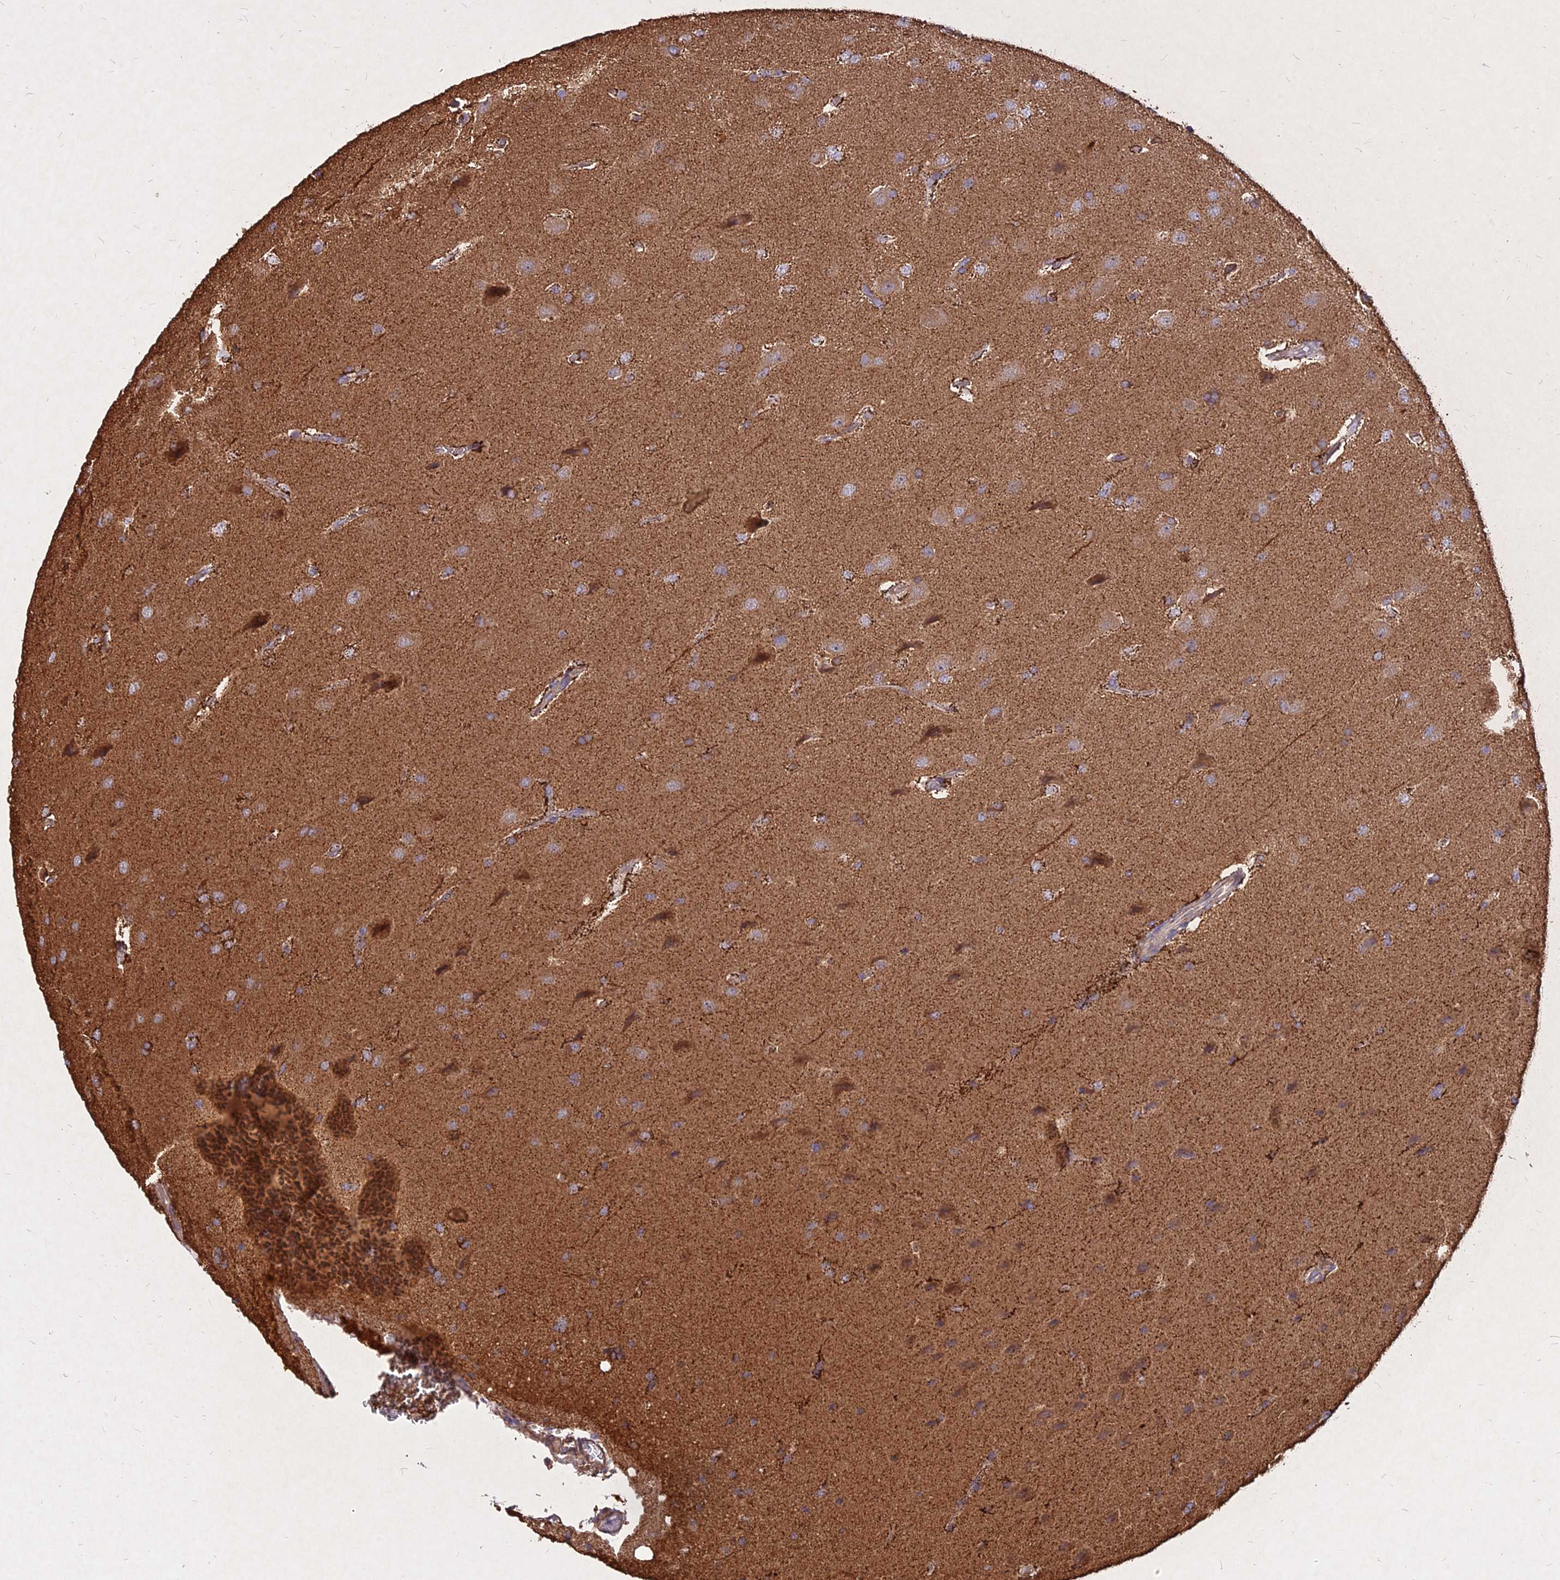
{"staining": {"intensity": "weak", "quantity": "25%-75%", "location": "cytoplasmic/membranous"}, "tissue": "glioma", "cell_type": "Tumor cells", "image_type": "cancer", "snomed": [{"axis": "morphology", "description": "Glioma, malignant, Low grade"}, {"axis": "topography", "description": "Brain"}], "caption": "Immunohistochemical staining of glioma demonstrates low levels of weak cytoplasmic/membranous protein expression in approximately 25%-75% of tumor cells.", "gene": "SKA1", "patient": {"sex": "male", "age": 66}}